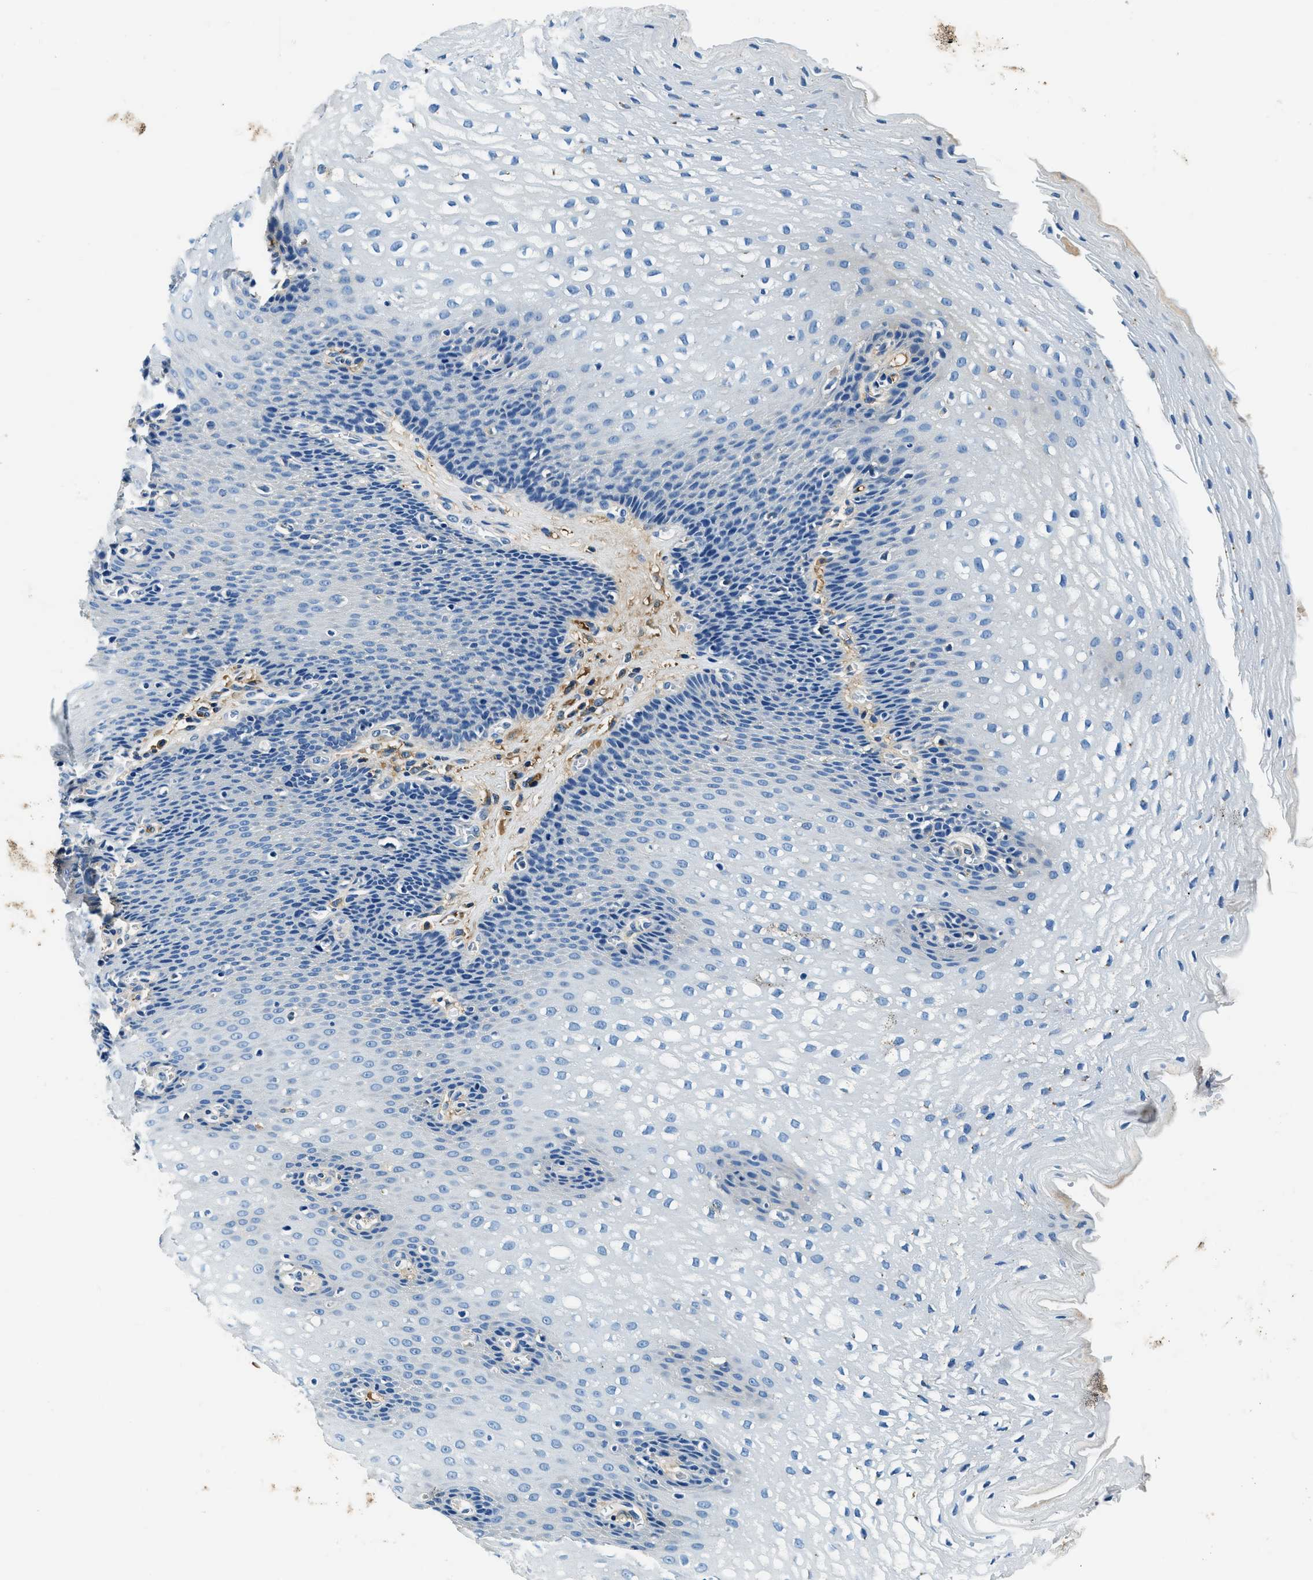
{"staining": {"intensity": "negative", "quantity": "none", "location": "none"}, "tissue": "esophagus", "cell_type": "Squamous epithelial cells", "image_type": "normal", "snomed": [{"axis": "morphology", "description": "Normal tissue, NOS"}, {"axis": "topography", "description": "Esophagus"}], "caption": "Immunohistochemistry (IHC) of benign human esophagus reveals no expression in squamous epithelial cells.", "gene": "TMEM186", "patient": {"sex": "male", "age": 48}}